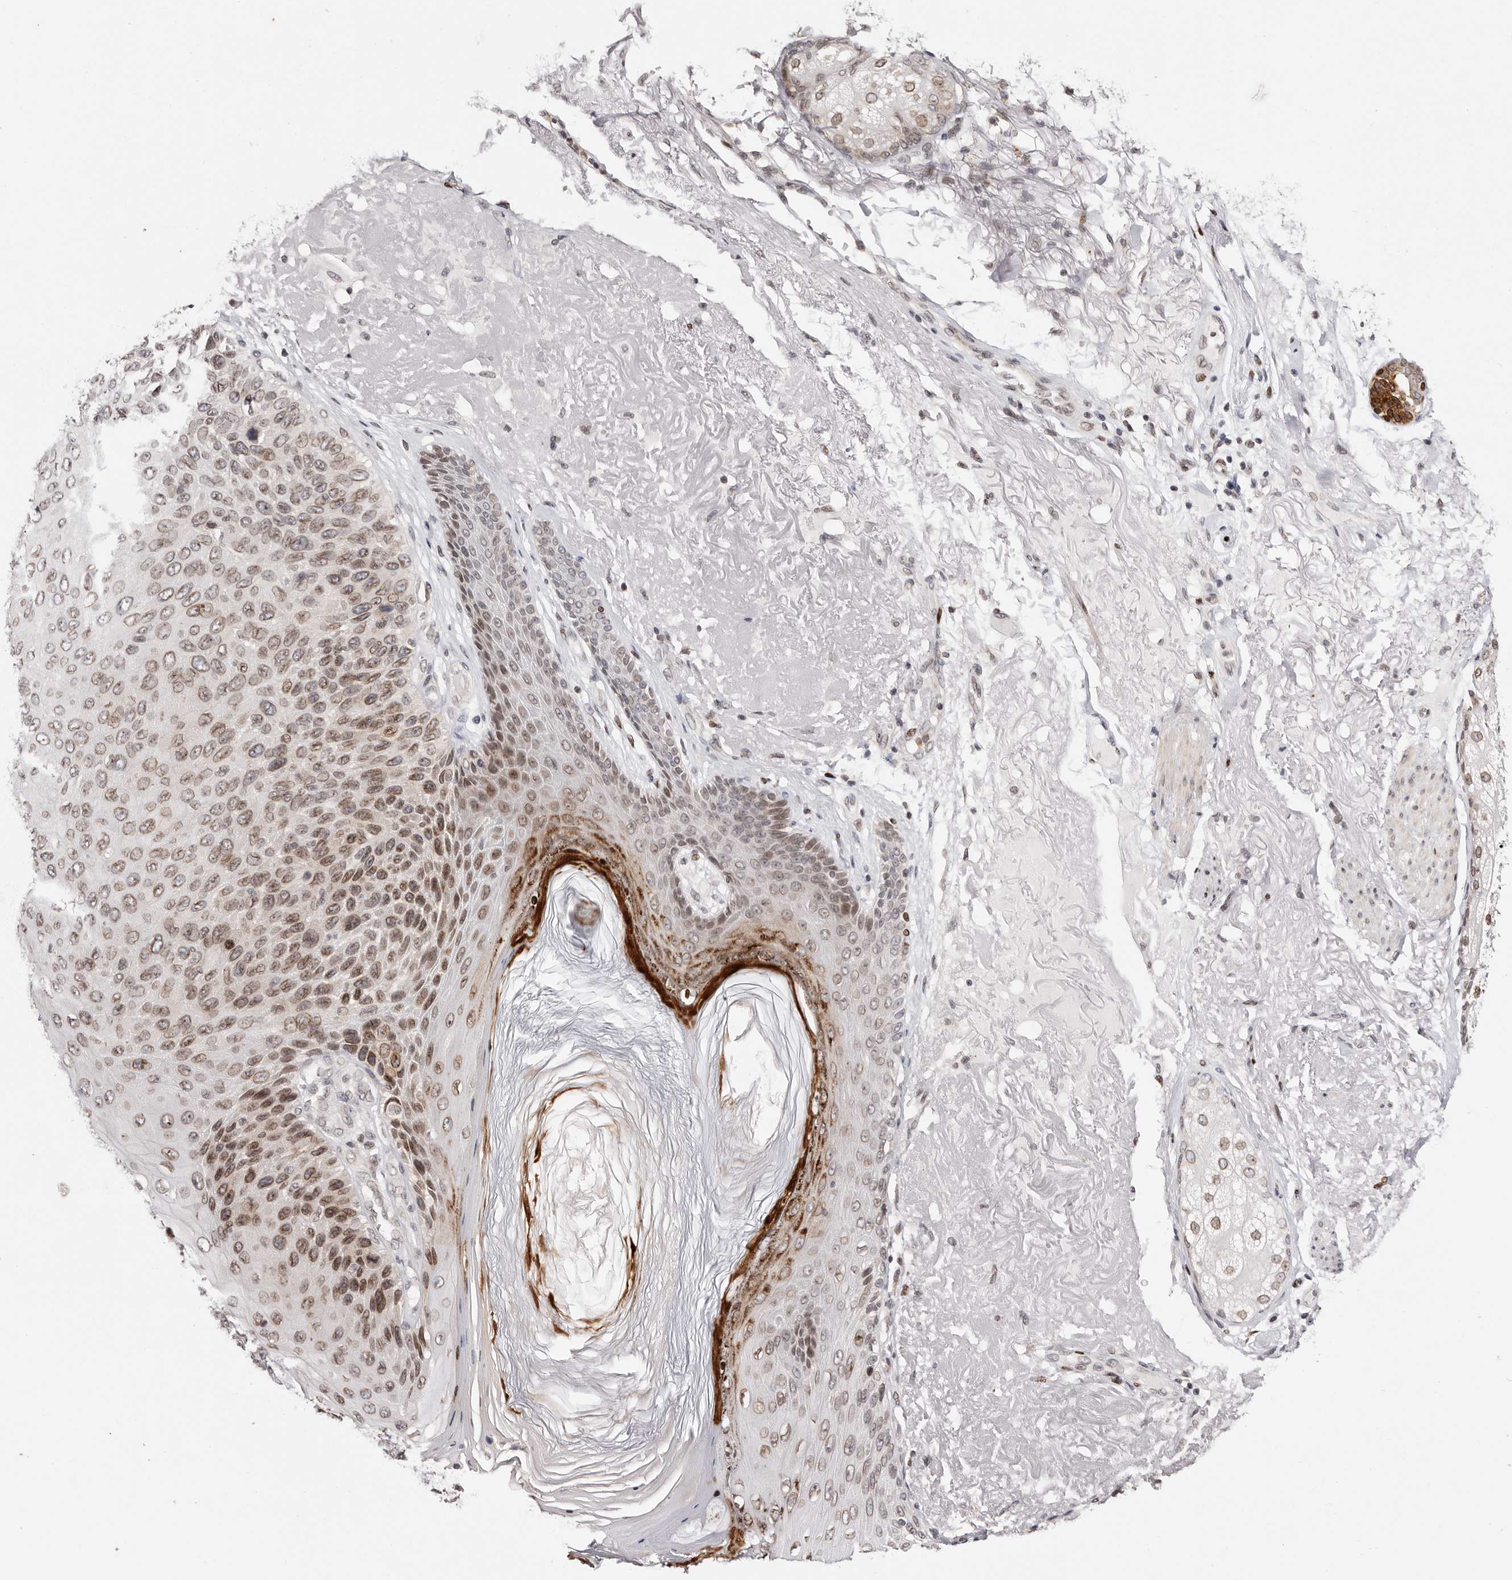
{"staining": {"intensity": "moderate", "quantity": ">75%", "location": "cytoplasmic/membranous,nuclear"}, "tissue": "skin cancer", "cell_type": "Tumor cells", "image_type": "cancer", "snomed": [{"axis": "morphology", "description": "Squamous cell carcinoma, NOS"}, {"axis": "topography", "description": "Skin"}], "caption": "Moderate cytoplasmic/membranous and nuclear protein expression is appreciated in approximately >75% of tumor cells in skin cancer.", "gene": "NUP153", "patient": {"sex": "female", "age": 88}}